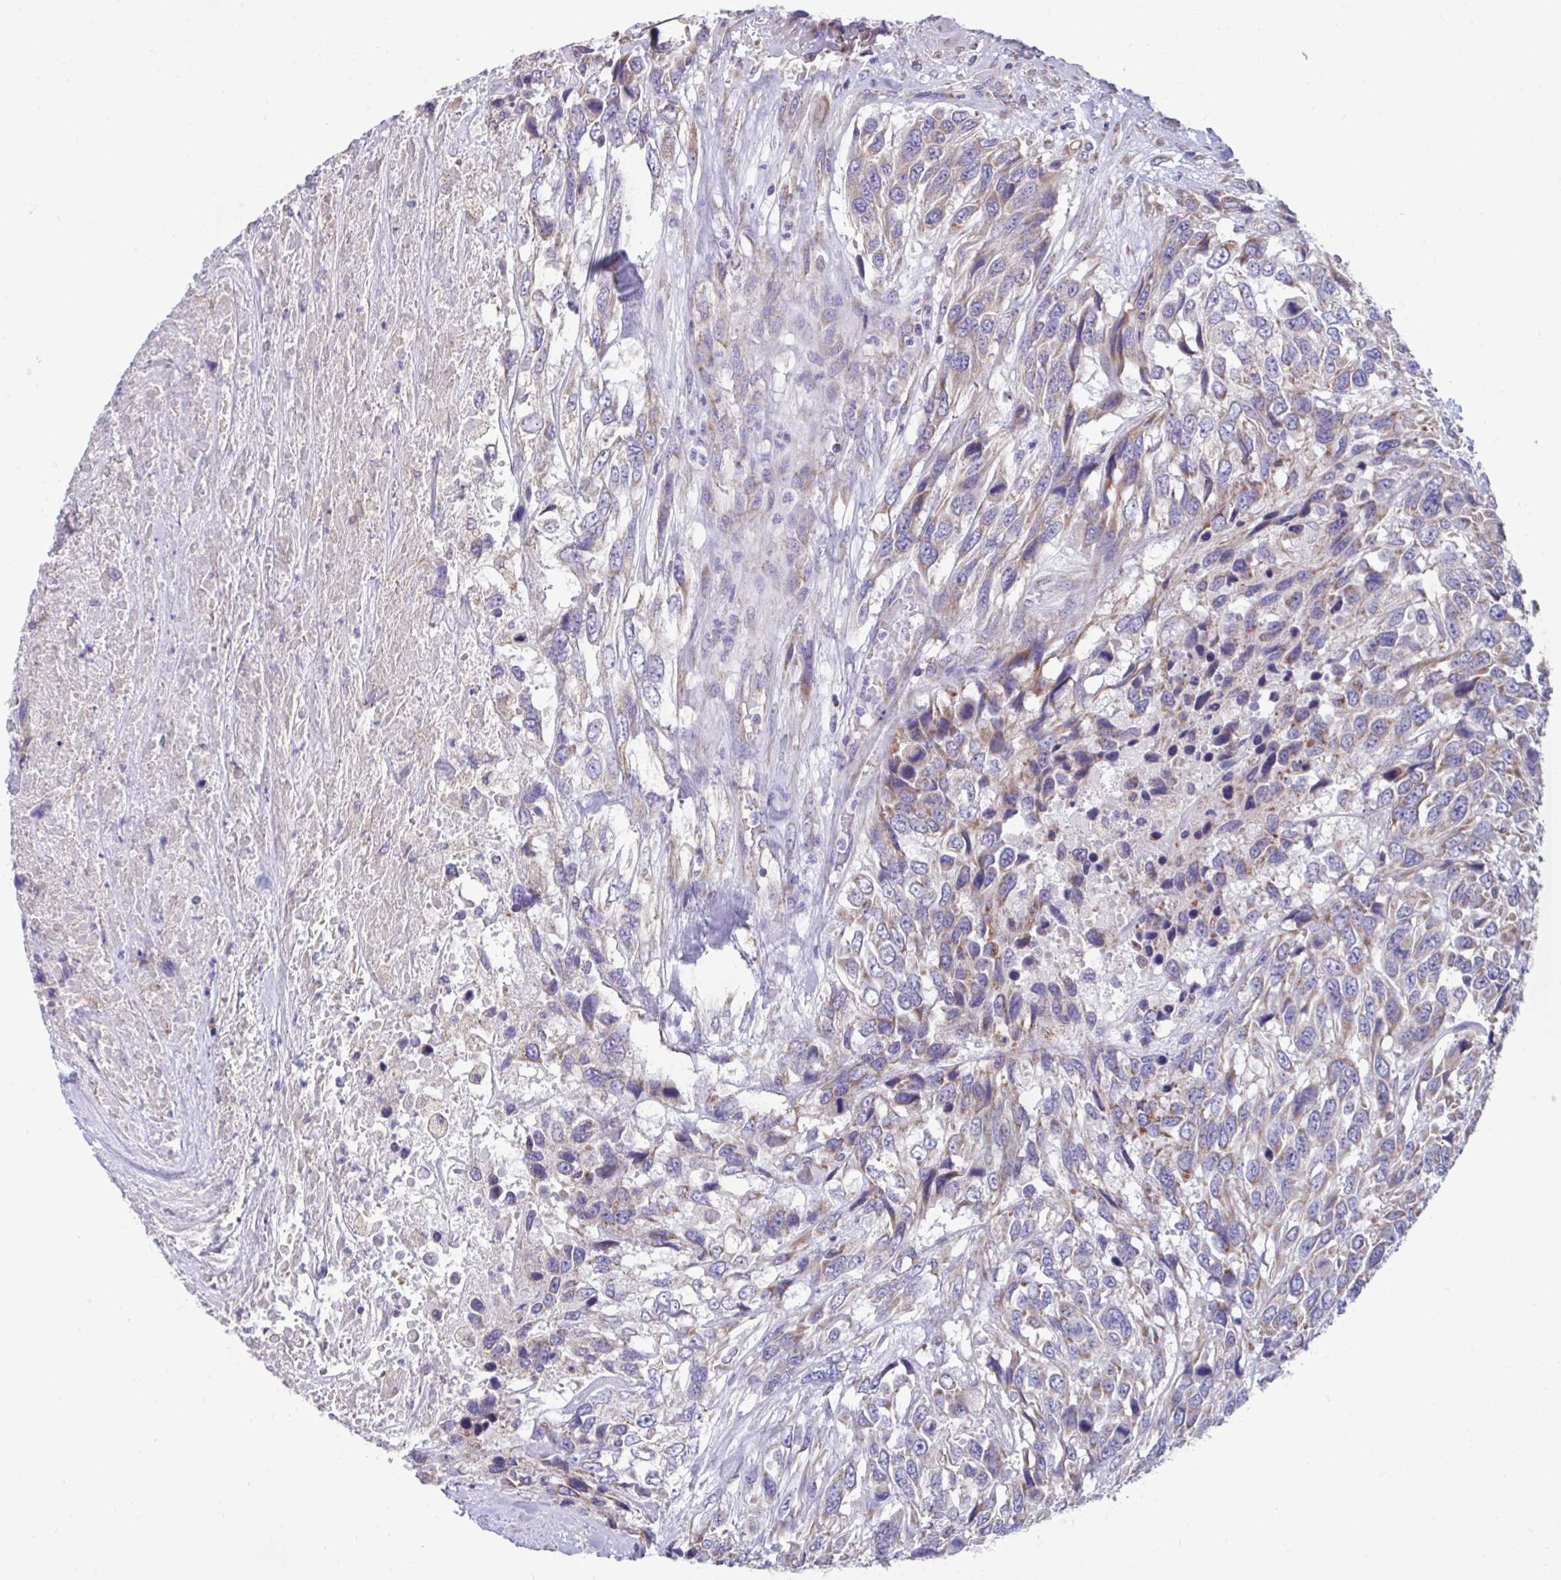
{"staining": {"intensity": "moderate", "quantity": "25%-75%", "location": "cytoplasmic/membranous"}, "tissue": "urothelial cancer", "cell_type": "Tumor cells", "image_type": "cancer", "snomed": [{"axis": "morphology", "description": "Urothelial carcinoma, High grade"}, {"axis": "topography", "description": "Urinary bladder"}], "caption": "DAB immunohistochemical staining of high-grade urothelial carcinoma exhibits moderate cytoplasmic/membranous protein positivity in about 25%-75% of tumor cells.", "gene": "LINGO4", "patient": {"sex": "female", "age": 70}}